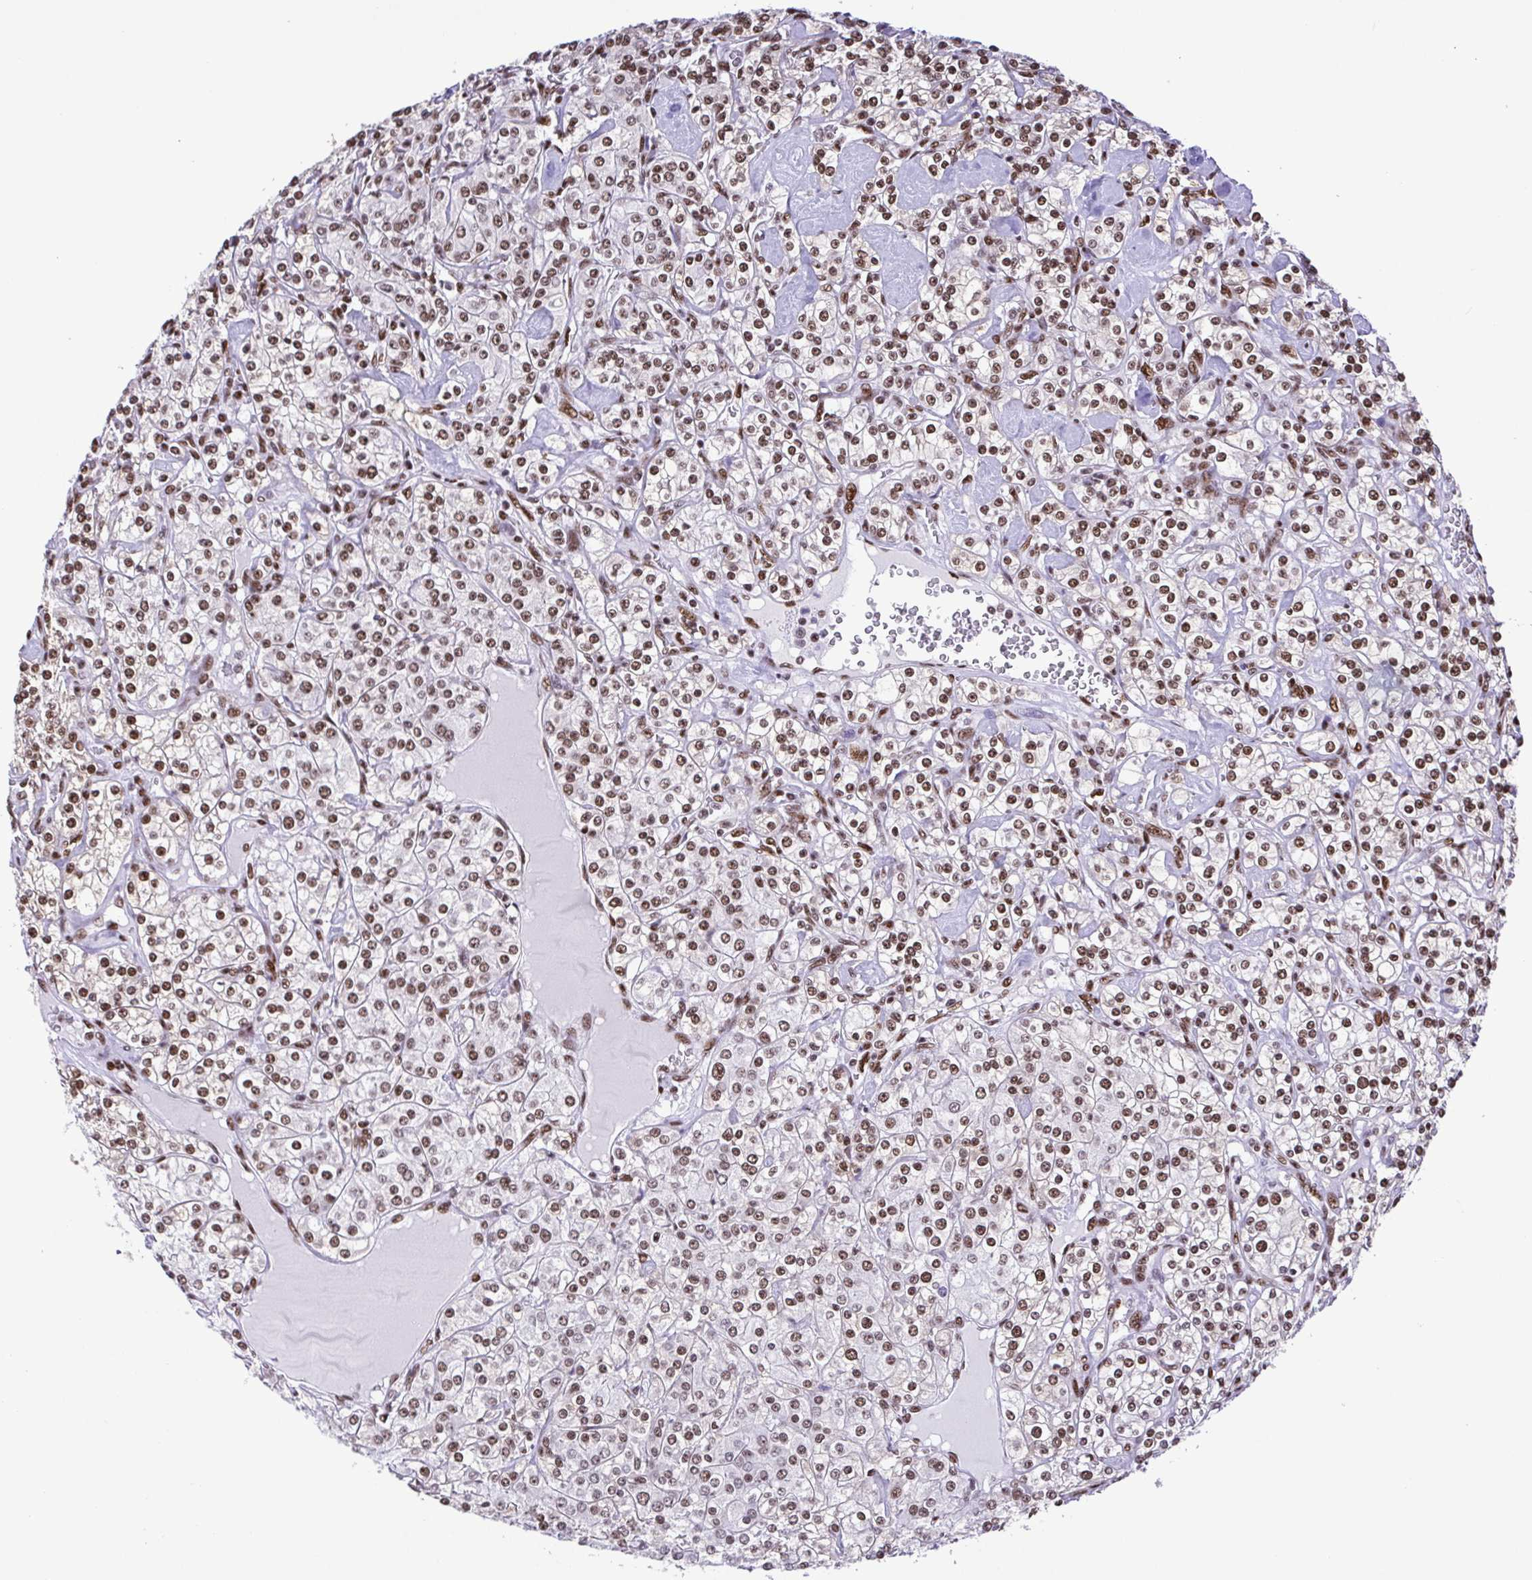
{"staining": {"intensity": "moderate", "quantity": ">75%", "location": "nuclear"}, "tissue": "renal cancer", "cell_type": "Tumor cells", "image_type": "cancer", "snomed": [{"axis": "morphology", "description": "Adenocarcinoma, NOS"}, {"axis": "topography", "description": "Kidney"}], "caption": "Immunohistochemistry image of neoplastic tissue: renal adenocarcinoma stained using immunohistochemistry displays medium levels of moderate protein expression localized specifically in the nuclear of tumor cells, appearing as a nuclear brown color.", "gene": "TRIM28", "patient": {"sex": "male", "age": 77}}